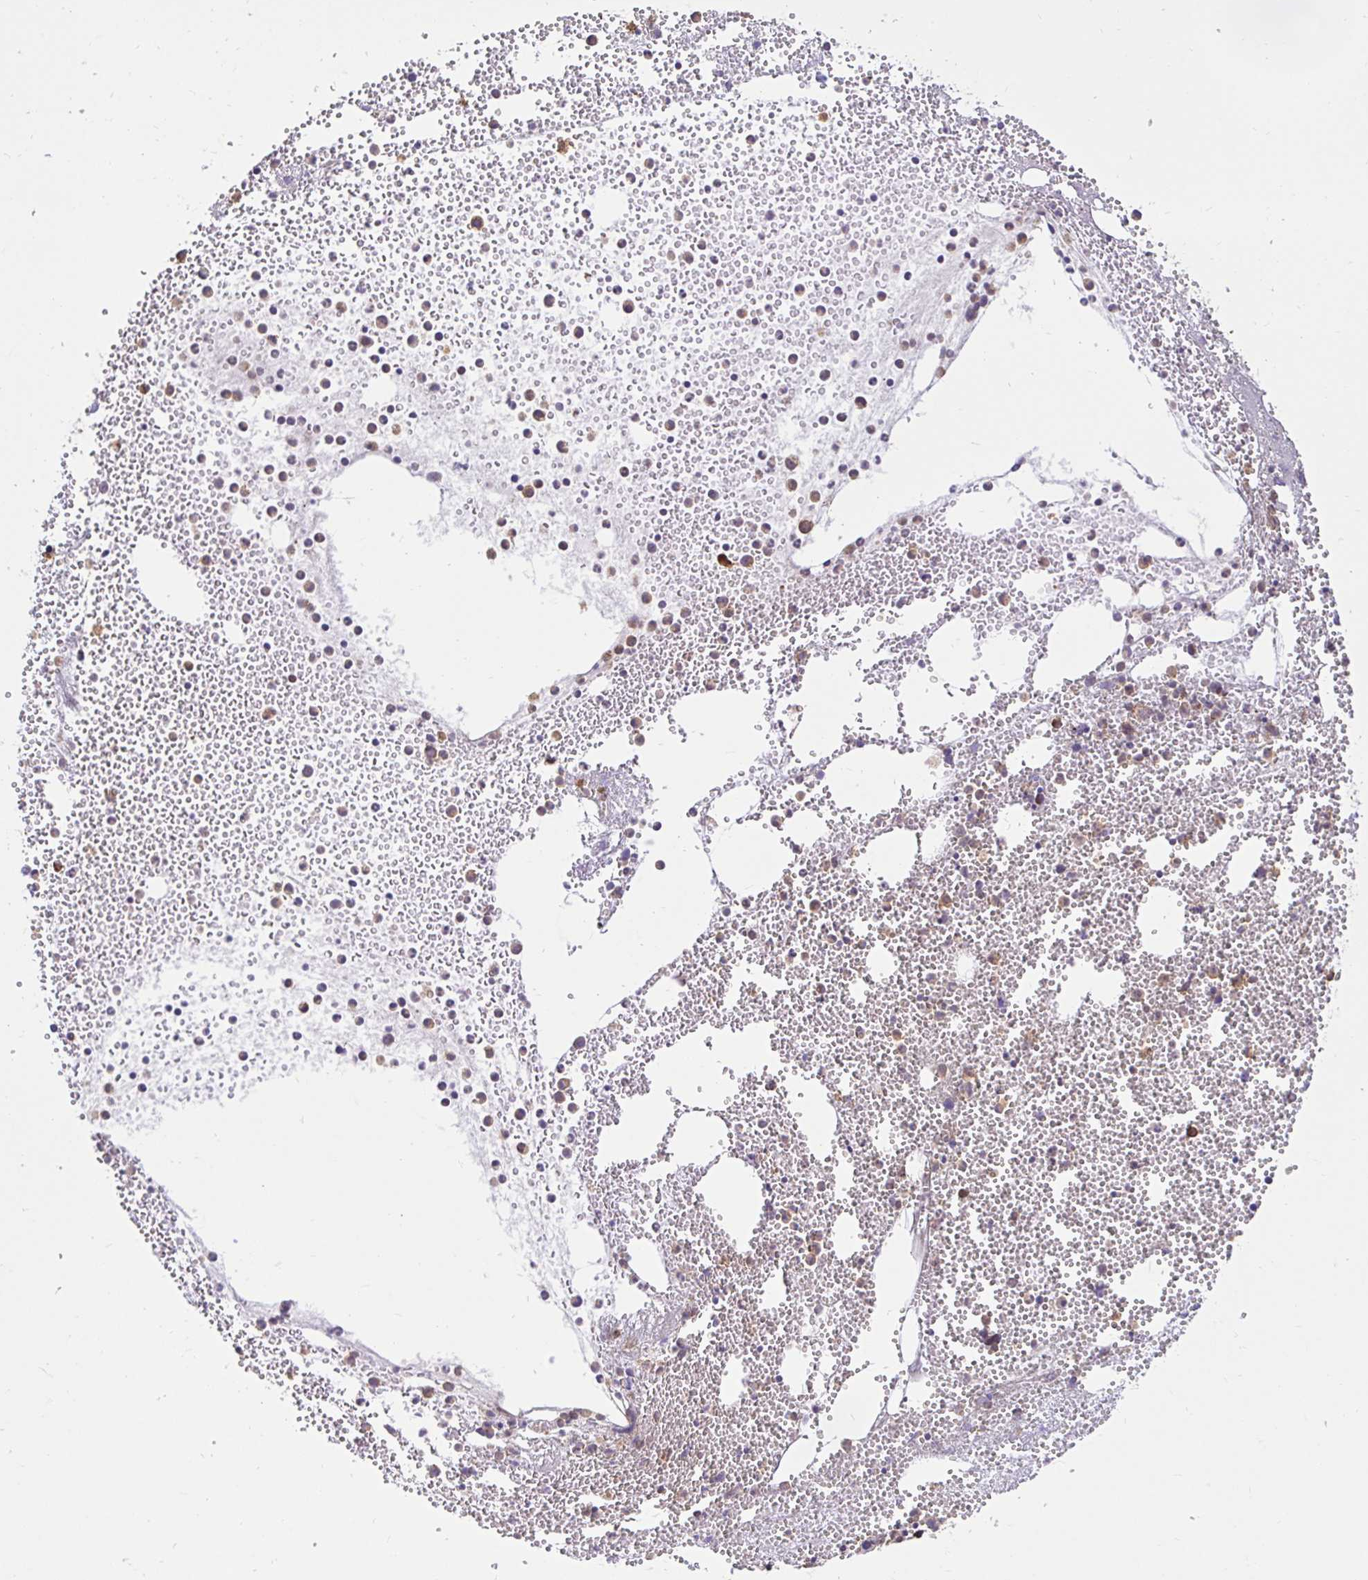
{"staining": {"intensity": "strong", "quantity": "25%-75%", "location": "cytoplasmic/membranous"}, "tissue": "bone marrow", "cell_type": "Hematopoietic cells", "image_type": "normal", "snomed": [{"axis": "morphology", "description": "Normal tissue, NOS"}, {"axis": "topography", "description": "Bone marrow"}], "caption": "Immunohistochemistry image of unremarkable human bone marrow stained for a protein (brown), which displays high levels of strong cytoplasmic/membranous expression in approximately 25%-75% of hematopoietic cells.", "gene": "NAALAD2", "patient": {"sex": "female", "age": 57}}